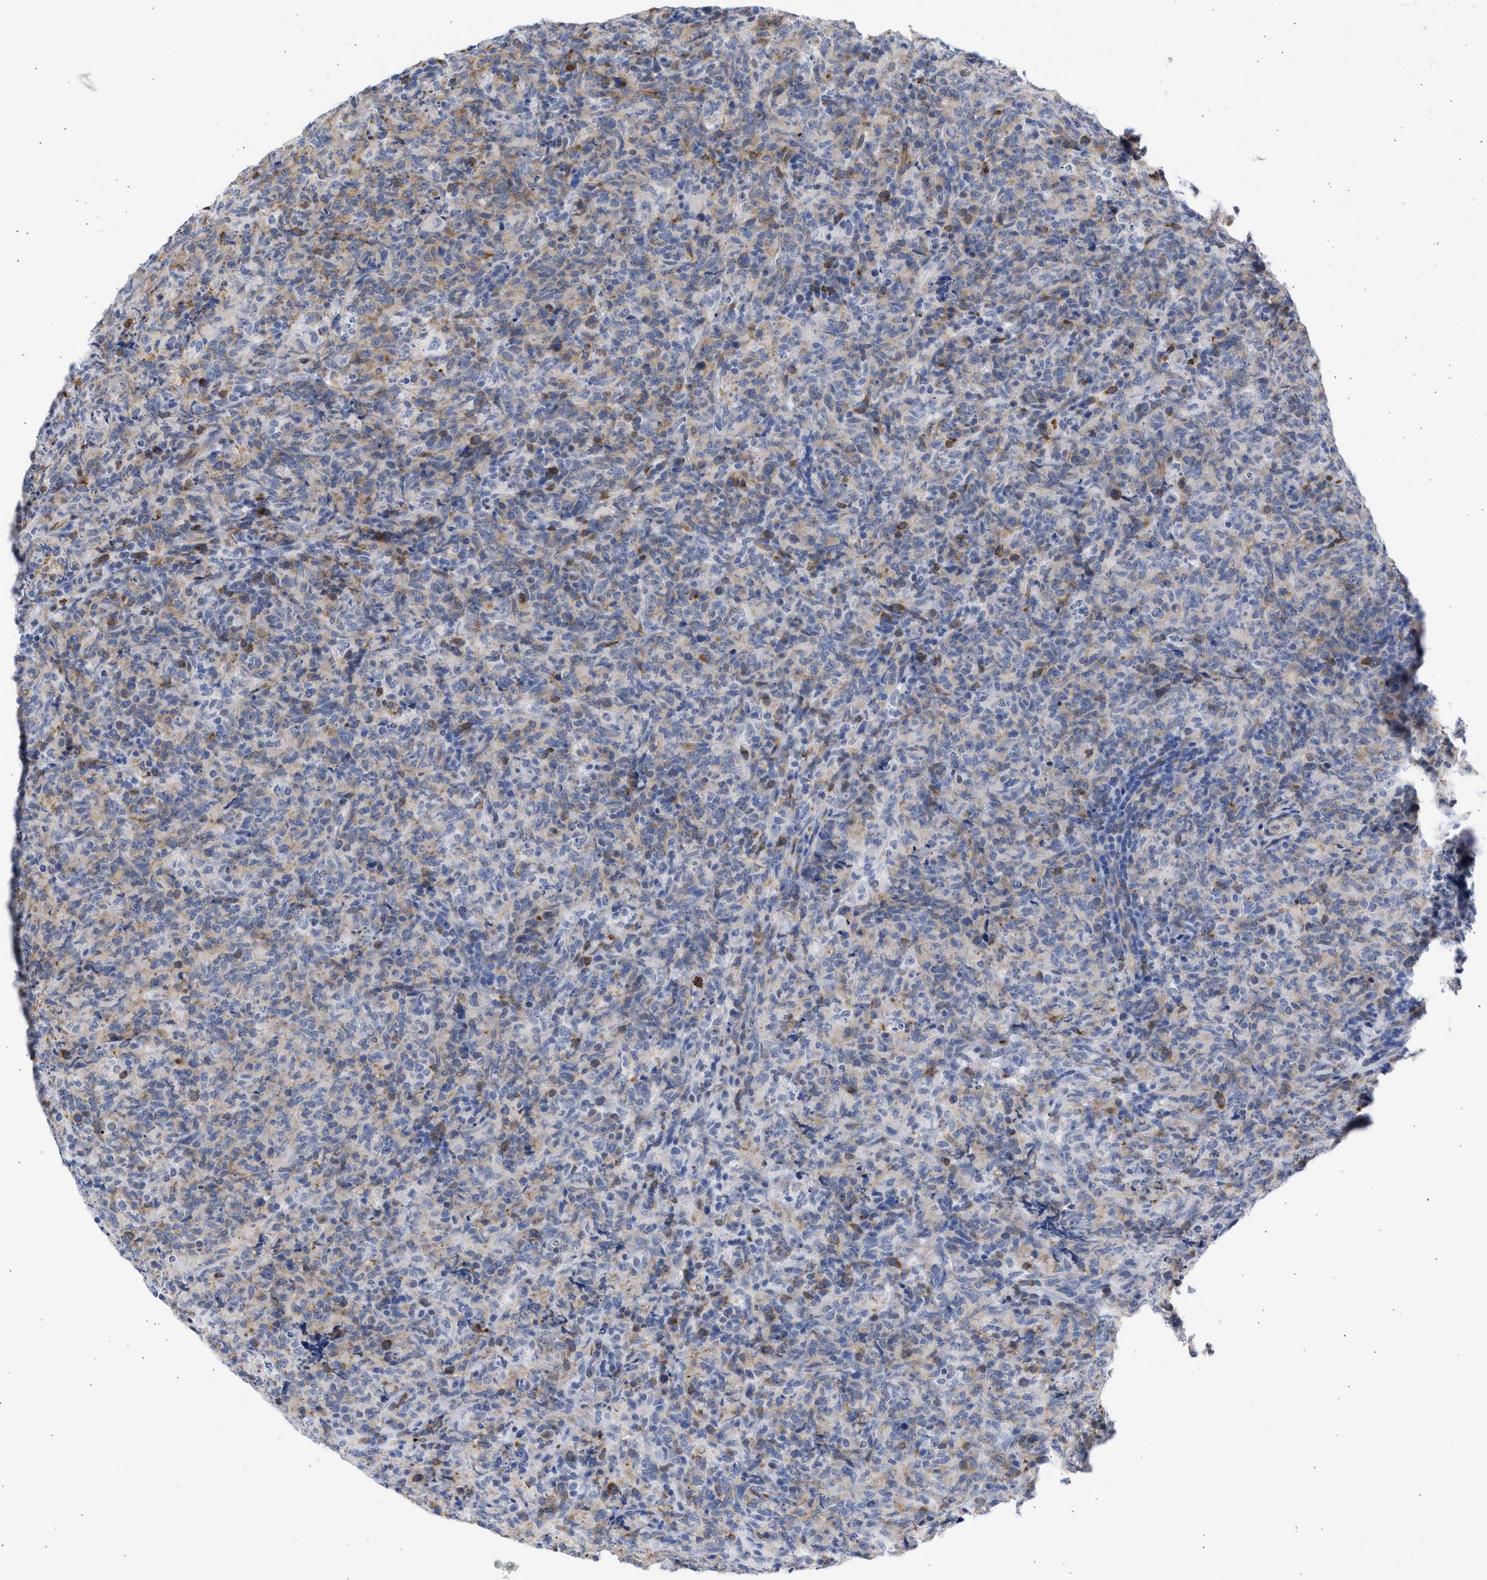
{"staining": {"intensity": "weak", "quantity": "<25%", "location": "cytoplasmic/membranous"}, "tissue": "lymphoma", "cell_type": "Tumor cells", "image_type": "cancer", "snomed": [{"axis": "morphology", "description": "Malignant lymphoma, non-Hodgkin's type, High grade"}, {"axis": "topography", "description": "Tonsil"}], "caption": "Immunohistochemistry histopathology image of neoplastic tissue: human lymphoma stained with DAB shows no significant protein expression in tumor cells. (DAB (3,3'-diaminobenzidine) immunohistochemistry, high magnification).", "gene": "THRA", "patient": {"sex": "female", "age": 36}}